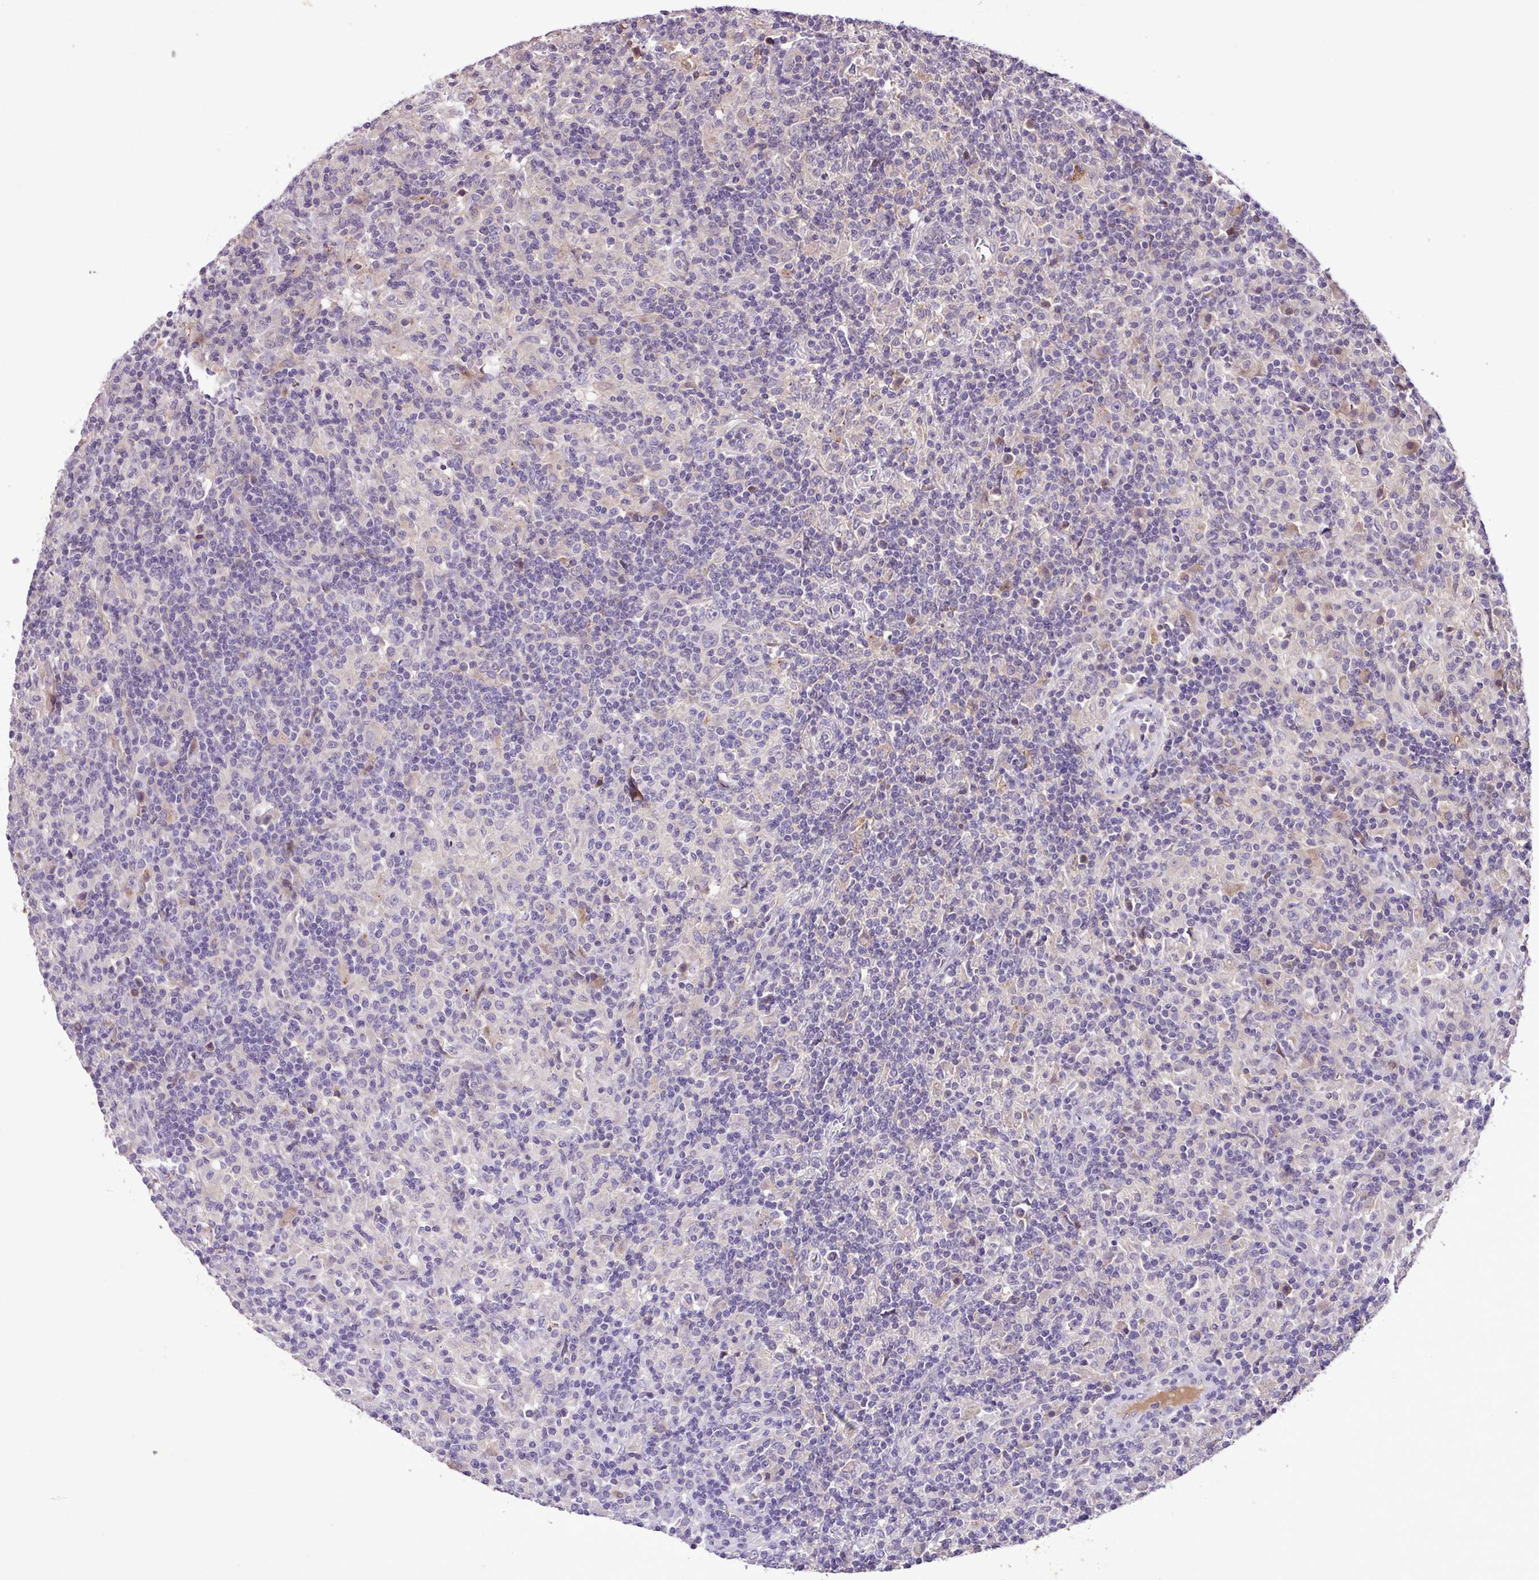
{"staining": {"intensity": "negative", "quantity": "none", "location": "none"}, "tissue": "lymphoma", "cell_type": "Tumor cells", "image_type": "cancer", "snomed": [{"axis": "morphology", "description": "Hodgkin's disease, NOS"}, {"axis": "topography", "description": "Lymph node"}], "caption": "This is an immunohistochemistry micrograph of lymphoma. There is no staining in tumor cells.", "gene": "ZNF266", "patient": {"sex": "male", "age": 70}}